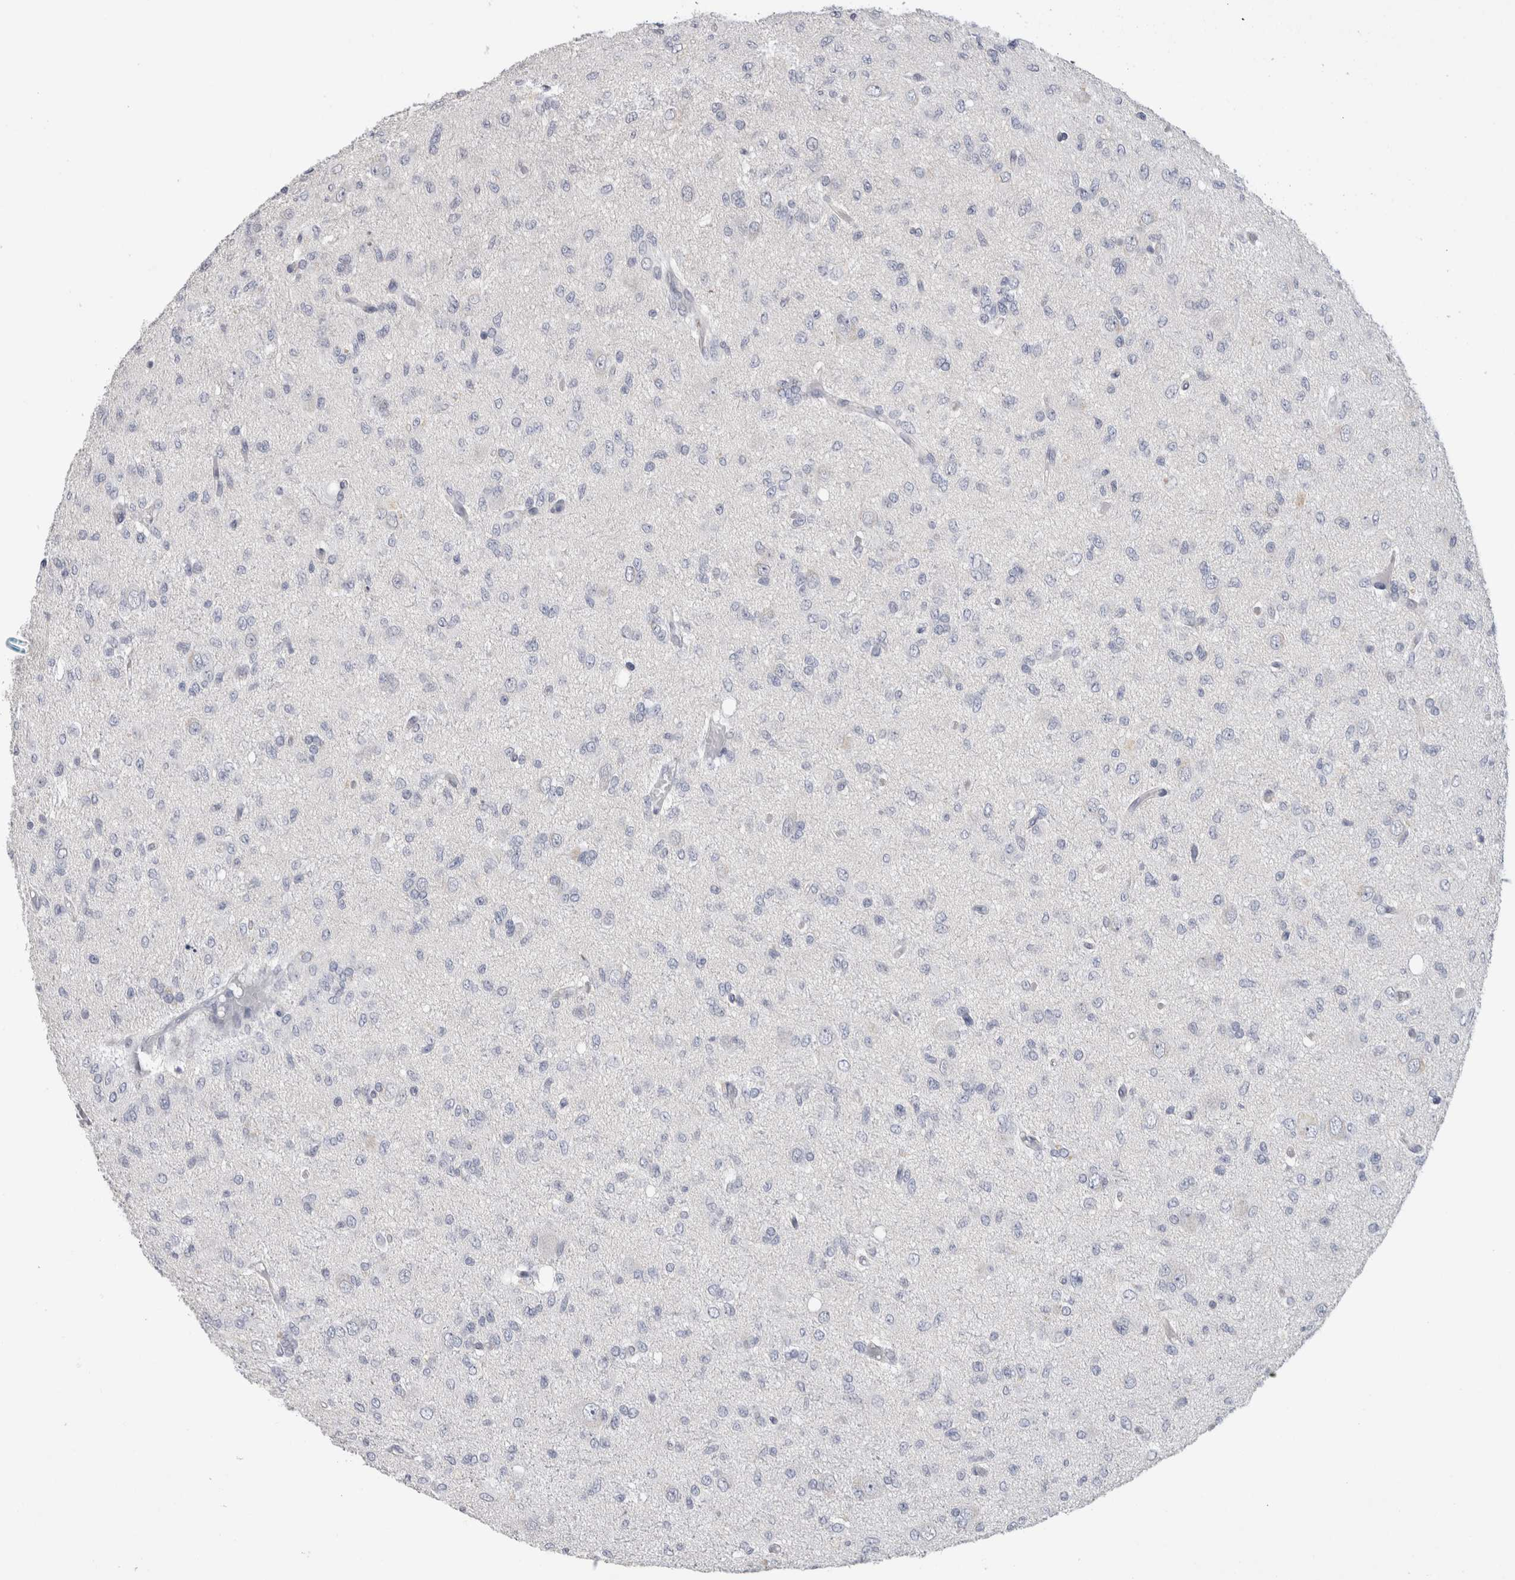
{"staining": {"intensity": "negative", "quantity": "none", "location": "none"}, "tissue": "glioma", "cell_type": "Tumor cells", "image_type": "cancer", "snomed": [{"axis": "morphology", "description": "Glioma, malignant, High grade"}, {"axis": "topography", "description": "Brain"}], "caption": "Immunohistochemistry (IHC) of malignant glioma (high-grade) shows no staining in tumor cells.", "gene": "TONSL", "patient": {"sex": "female", "age": 59}}